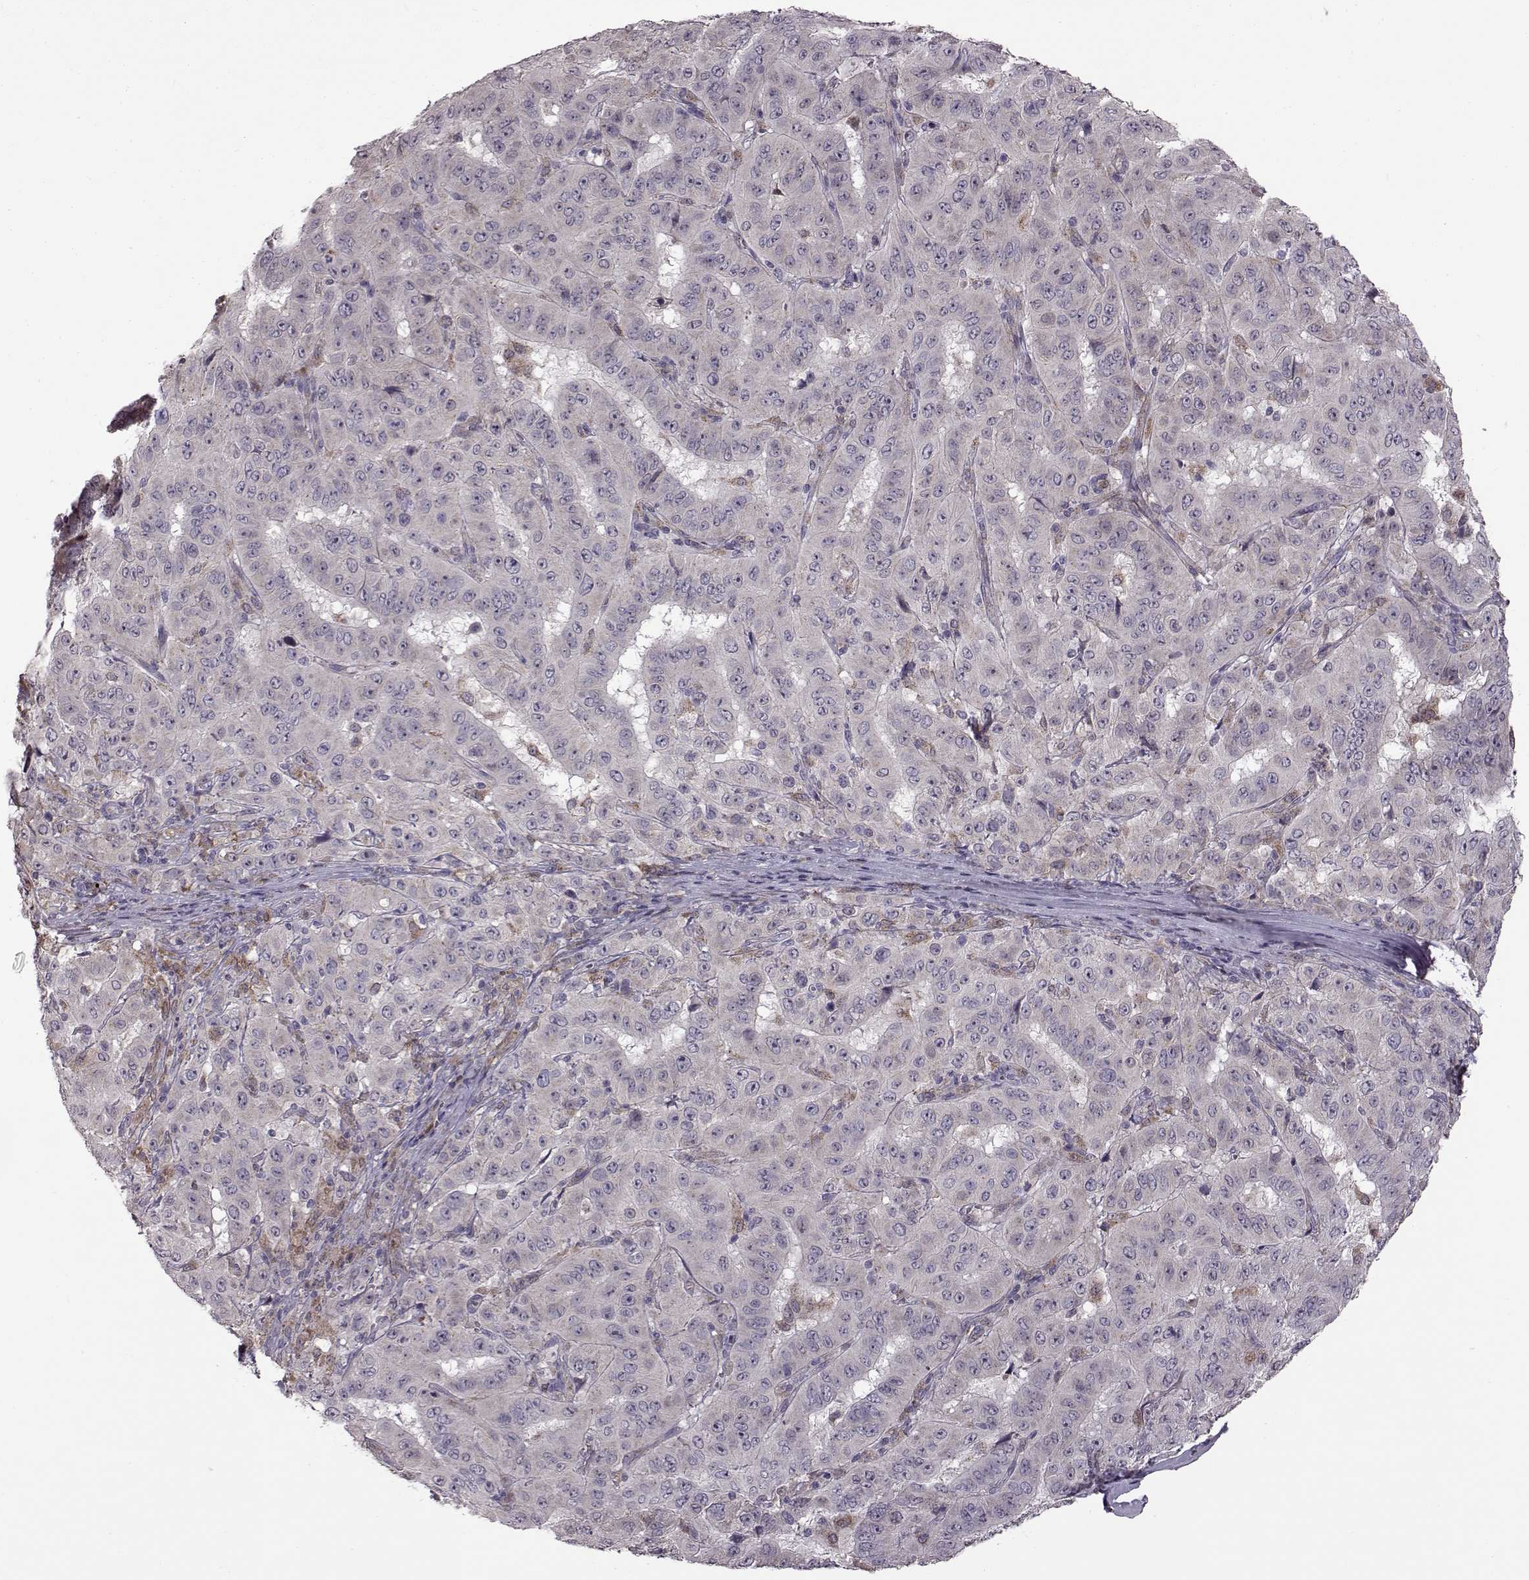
{"staining": {"intensity": "negative", "quantity": "none", "location": "none"}, "tissue": "pancreatic cancer", "cell_type": "Tumor cells", "image_type": "cancer", "snomed": [{"axis": "morphology", "description": "Adenocarcinoma, NOS"}, {"axis": "topography", "description": "Pancreas"}], "caption": "Pancreatic cancer (adenocarcinoma) stained for a protein using immunohistochemistry reveals no expression tumor cells.", "gene": "B3GNT6", "patient": {"sex": "male", "age": 63}}